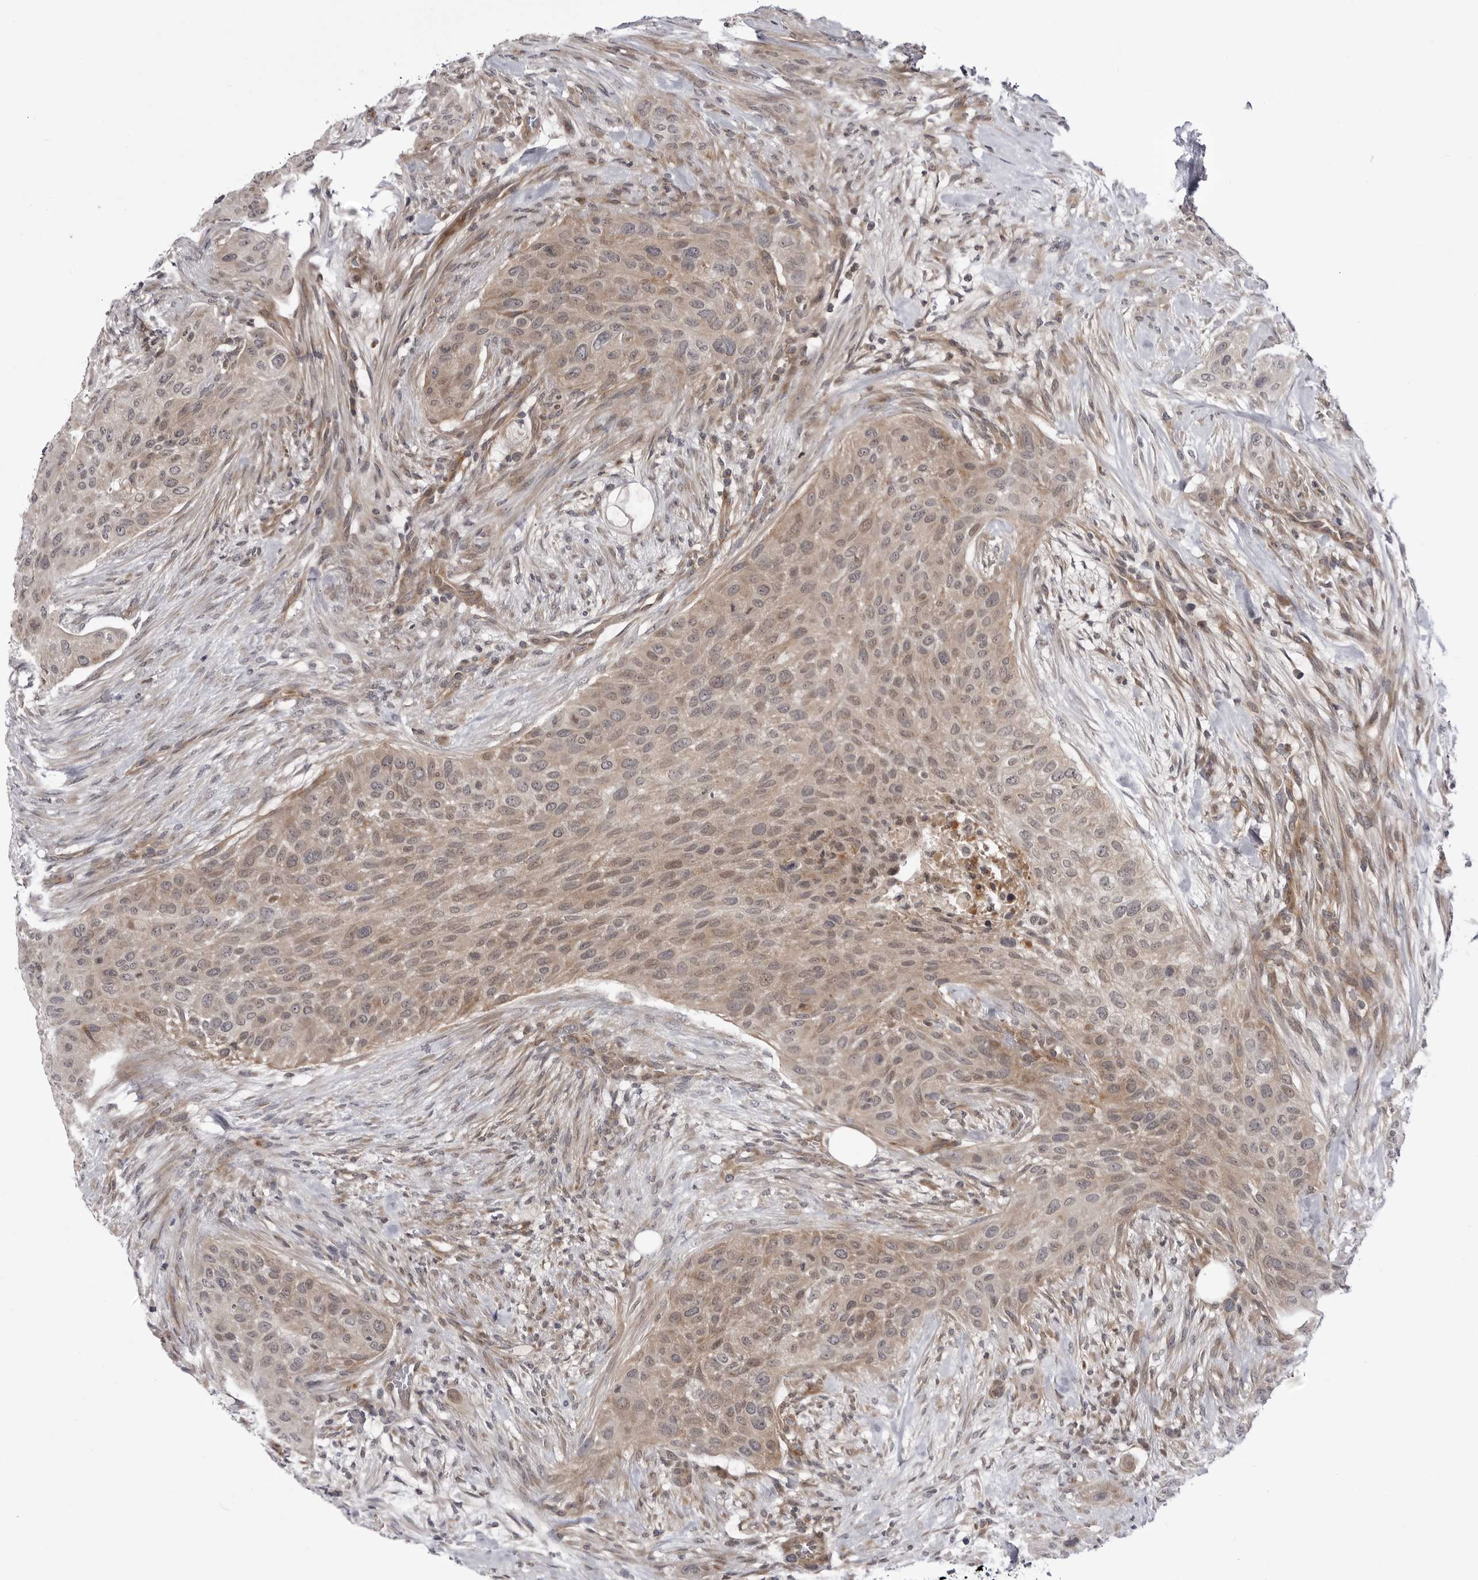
{"staining": {"intensity": "moderate", "quantity": ">75%", "location": "cytoplasmic/membranous"}, "tissue": "urothelial cancer", "cell_type": "Tumor cells", "image_type": "cancer", "snomed": [{"axis": "morphology", "description": "Urothelial carcinoma, High grade"}, {"axis": "topography", "description": "Urinary bladder"}], "caption": "Immunohistochemical staining of urothelial carcinoma (high-grade) shows moderate cytoplasmic/membranous protein positivity in approximately >75% of tumor cells. The staining is performed using DAB (3,3'-diaminobenzidine) brown chromogen to label protein expression. The nuclei are counter-stained blue using hematoxylin.", "gene": "CCDC18", "patient": {"sex": "male", "age": 35}}